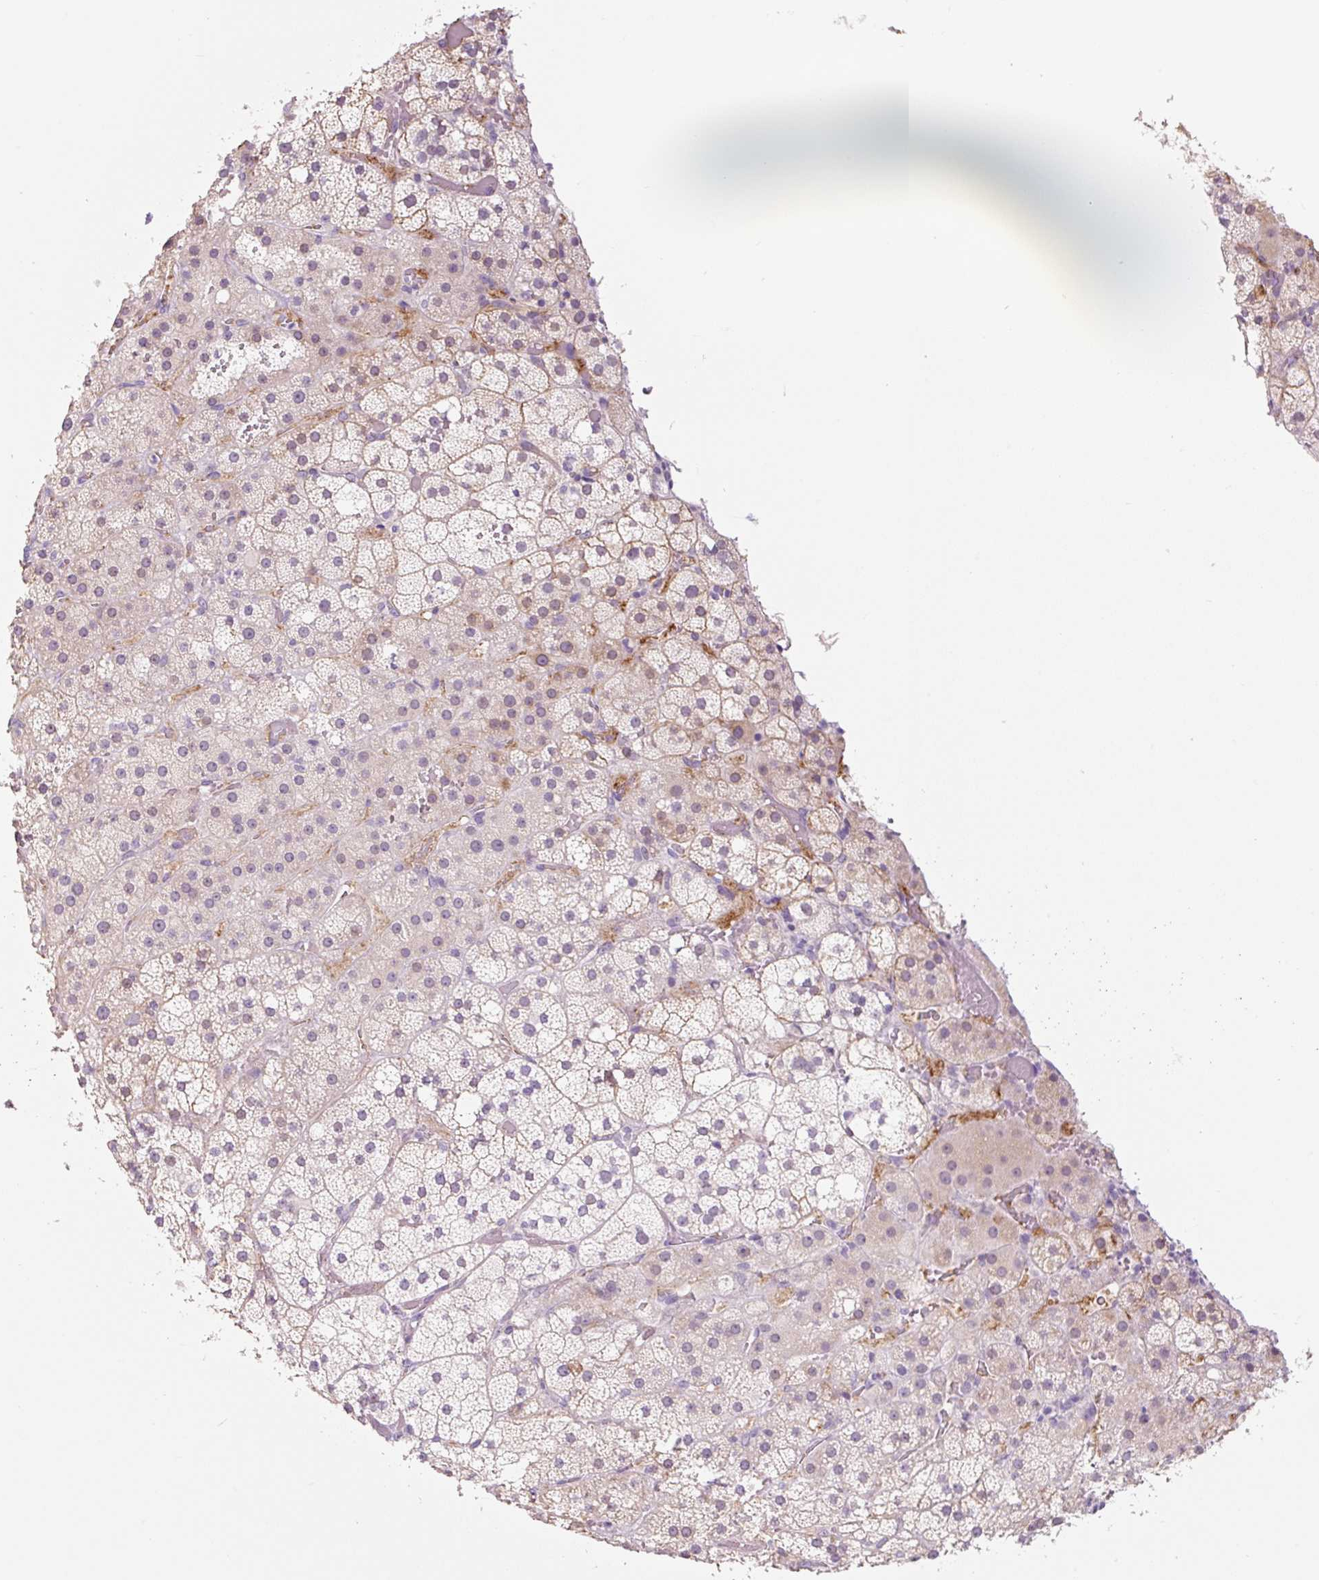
{"staining": {"intensity": "negative", "quantity": "none", "location": "none"}, "tissue": "adrenal gland", "cell_type": "Glandular cells", "image_type": "normal", "snomed": [{"axis": "morphology", "description": "Normal tissue, NOS"}, {"axis": "topography", "description": "Adrenal gland"}], "caption": "The micrograph shows no significant expression in glandular cells of adrenal gland.", "gene": "CCL25", "patient": {"sex": "male", "age": 53}}